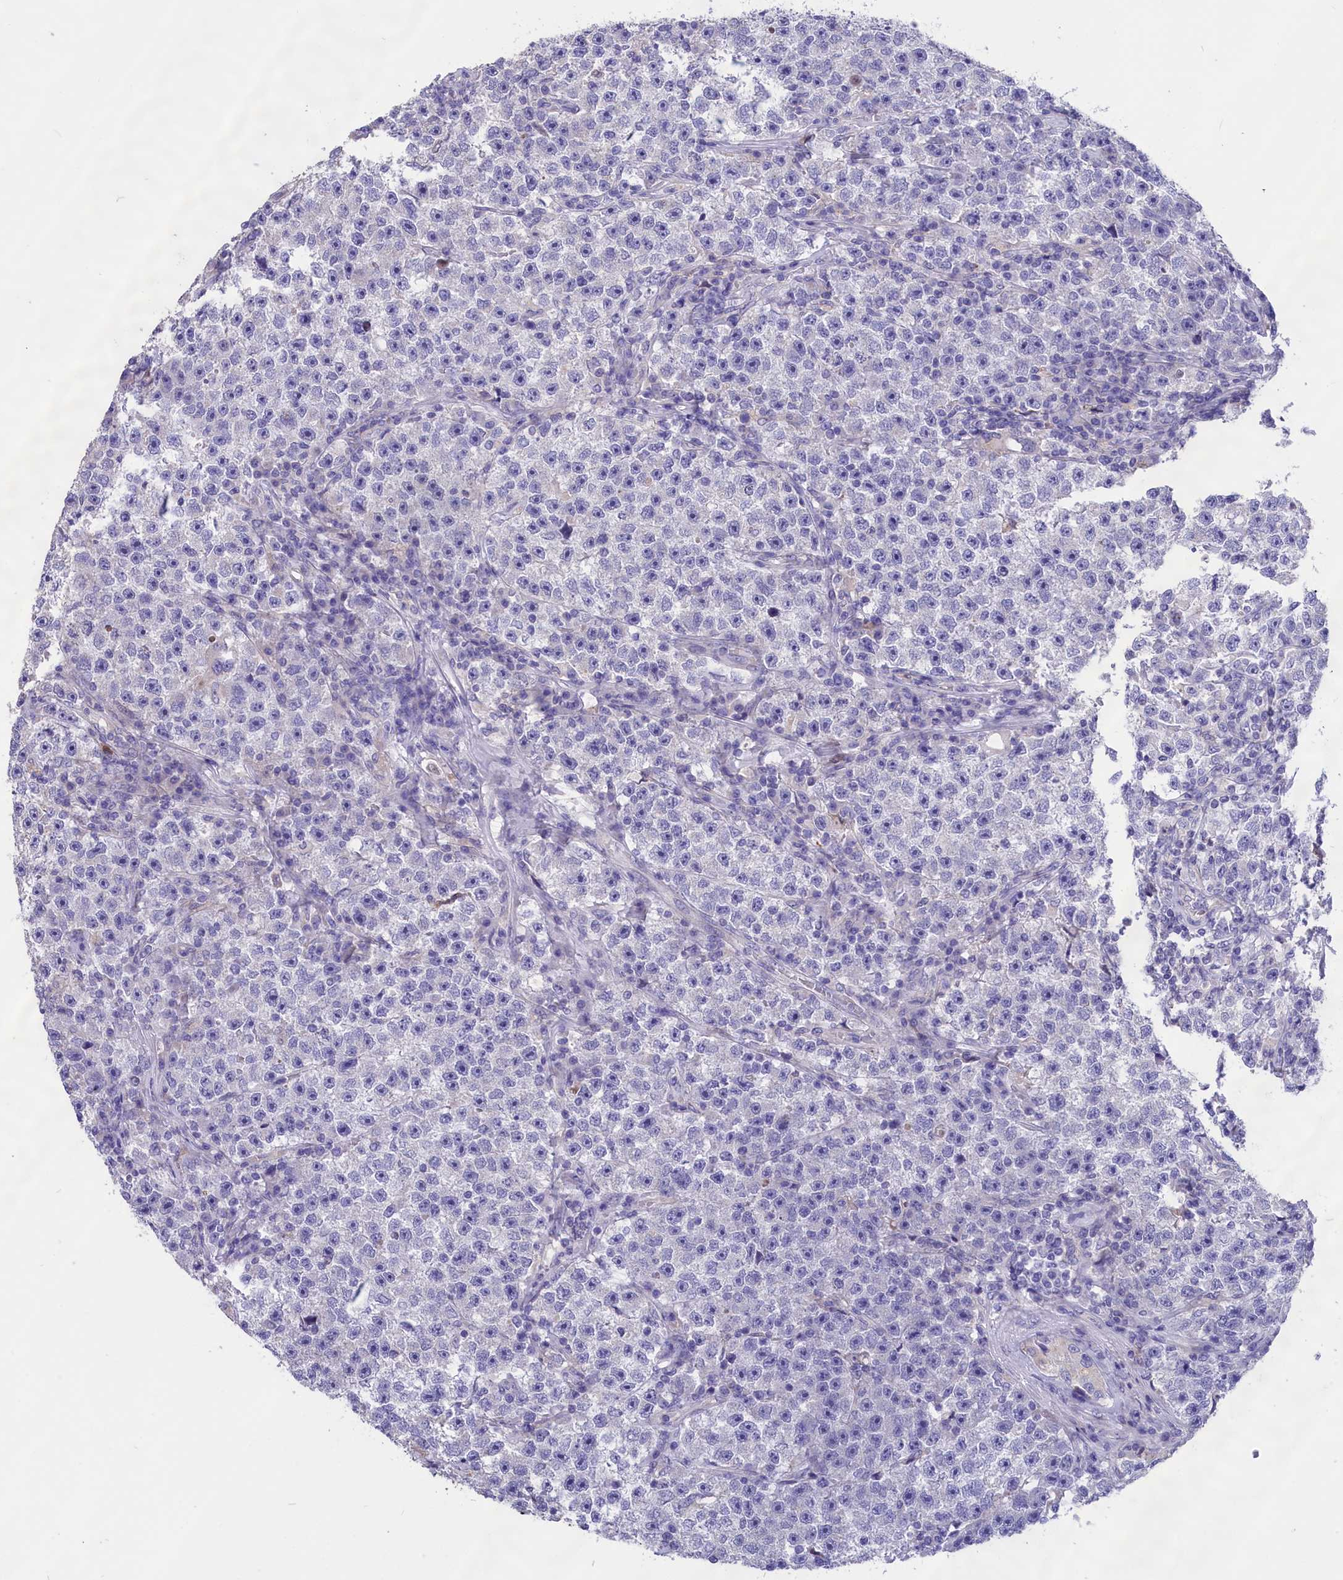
{"staining": {"intensity": "negative", "quantity": "none", "location": "none"}, "tissue": "testis cancer", "cell_type": "Tumor cells", "image_type": "cancer", "snomed": [{"axis": "morphology", "description": "Seminoma, NOS"}, {"axis": "topography", "description": "Testis"}], "caption": "Tumor cells are negative for brown protein staining in testis cancer (seminoma). Brightfield microscopy of immunohistochemistry (IHC) stained with DAB (3,3'-diaminobenzidine) (brown) and hematoxylin (blue), captured at high magnification.", "gene": "CYP2U1", "patient": {"sex": "male", "age": 22}}